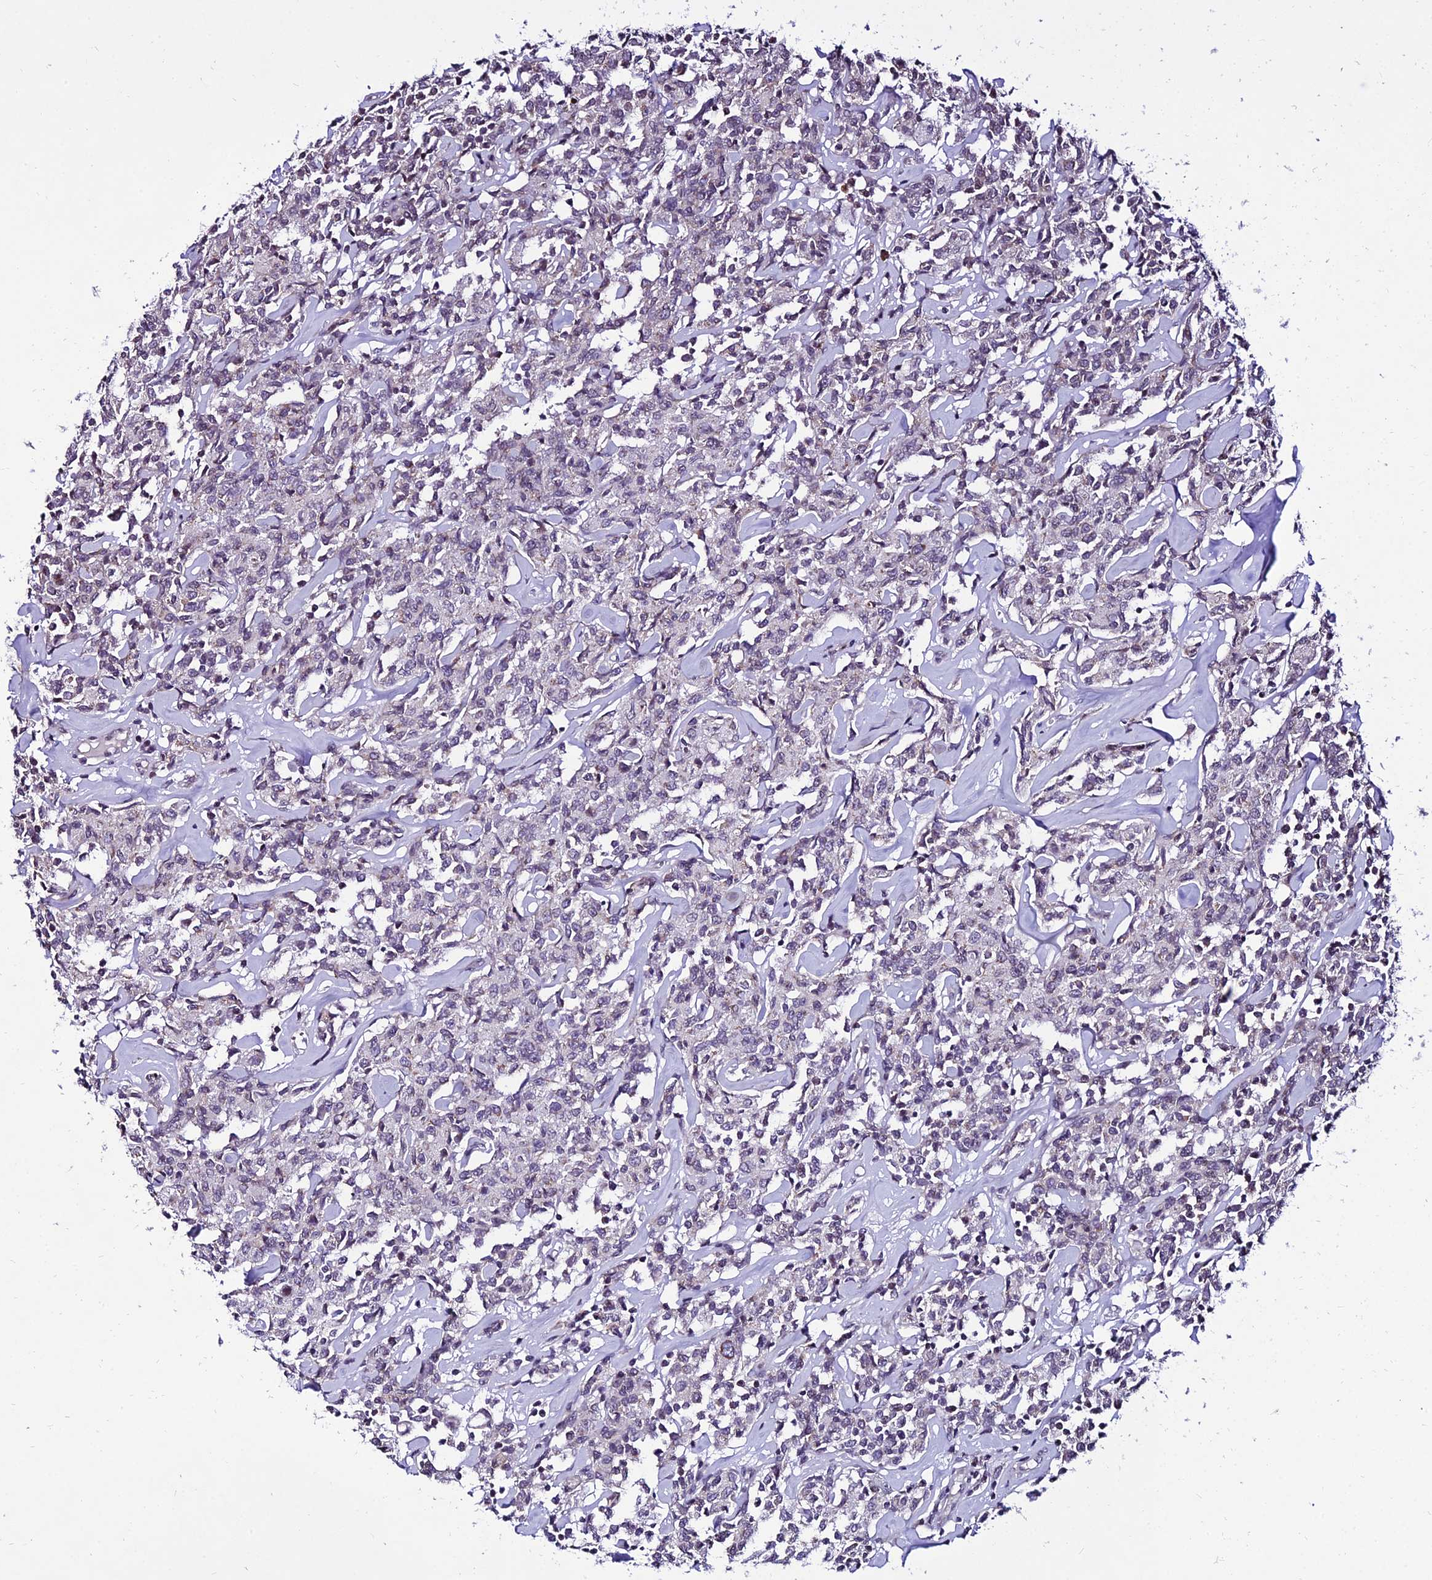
{"staining": {"intensity": "negative", "quantity": "none", "location": "none"}, "tissue": "lymphoma", "cell_type": "Tumor cells", "image_type": "cancer", "snomed": [{"axis": "morphology", "description": "Malignant lymphoma, non-Hodgkin's type, Low grade"}, {"axis": "topography", "description": "Small intestine"}], "caption": "Immunohistochemistry (IHC) of malignant lymphoma, non-Hodgkin's type (low-grade) reveals no staining in tumor cells.", "gene": "CDNF", "patient": {"sex": "female", "age": 59}}